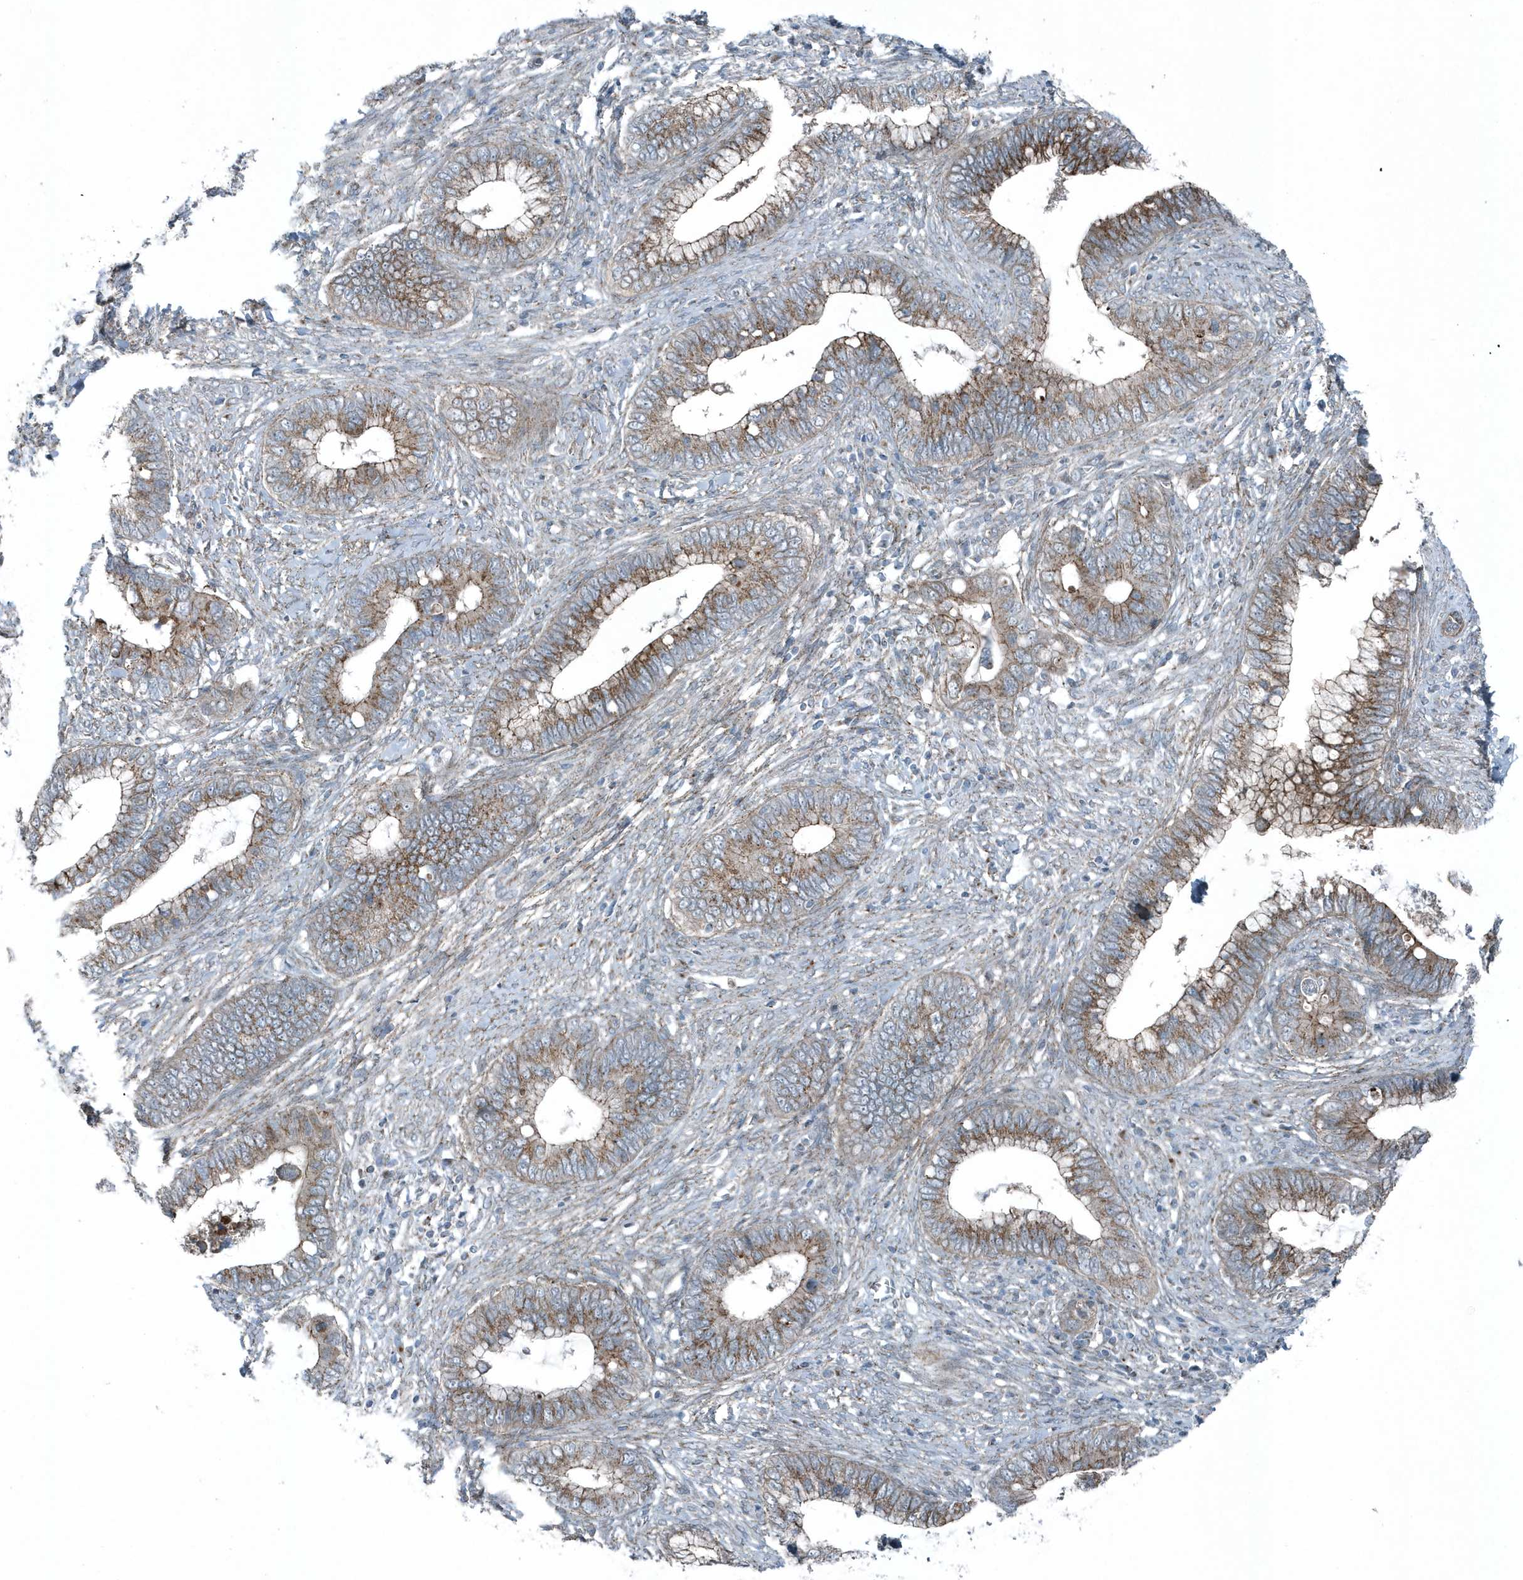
{"staining": {"intensity": "moderate", "quantity": ">75%", "location": "cytoplasmic/membranous"}, "tissue": "cervical cancer", "cell_type": "Tumor cells", "image_type": "cancer", "snomed": [{"axis": "morphology", "description": "Adenocarcinoma, NOS"}, {"axis": "topography", "description": "Cervix"}], "caption": "Immunohistochemistry (IHC) of human cervical adenocarcinoma displays medium levels of moderate cytoplasmic/membranous staining in about >75% of tumor cells.", "gene": "GCC2", "patient": {"sex": "female", "age": 44}}